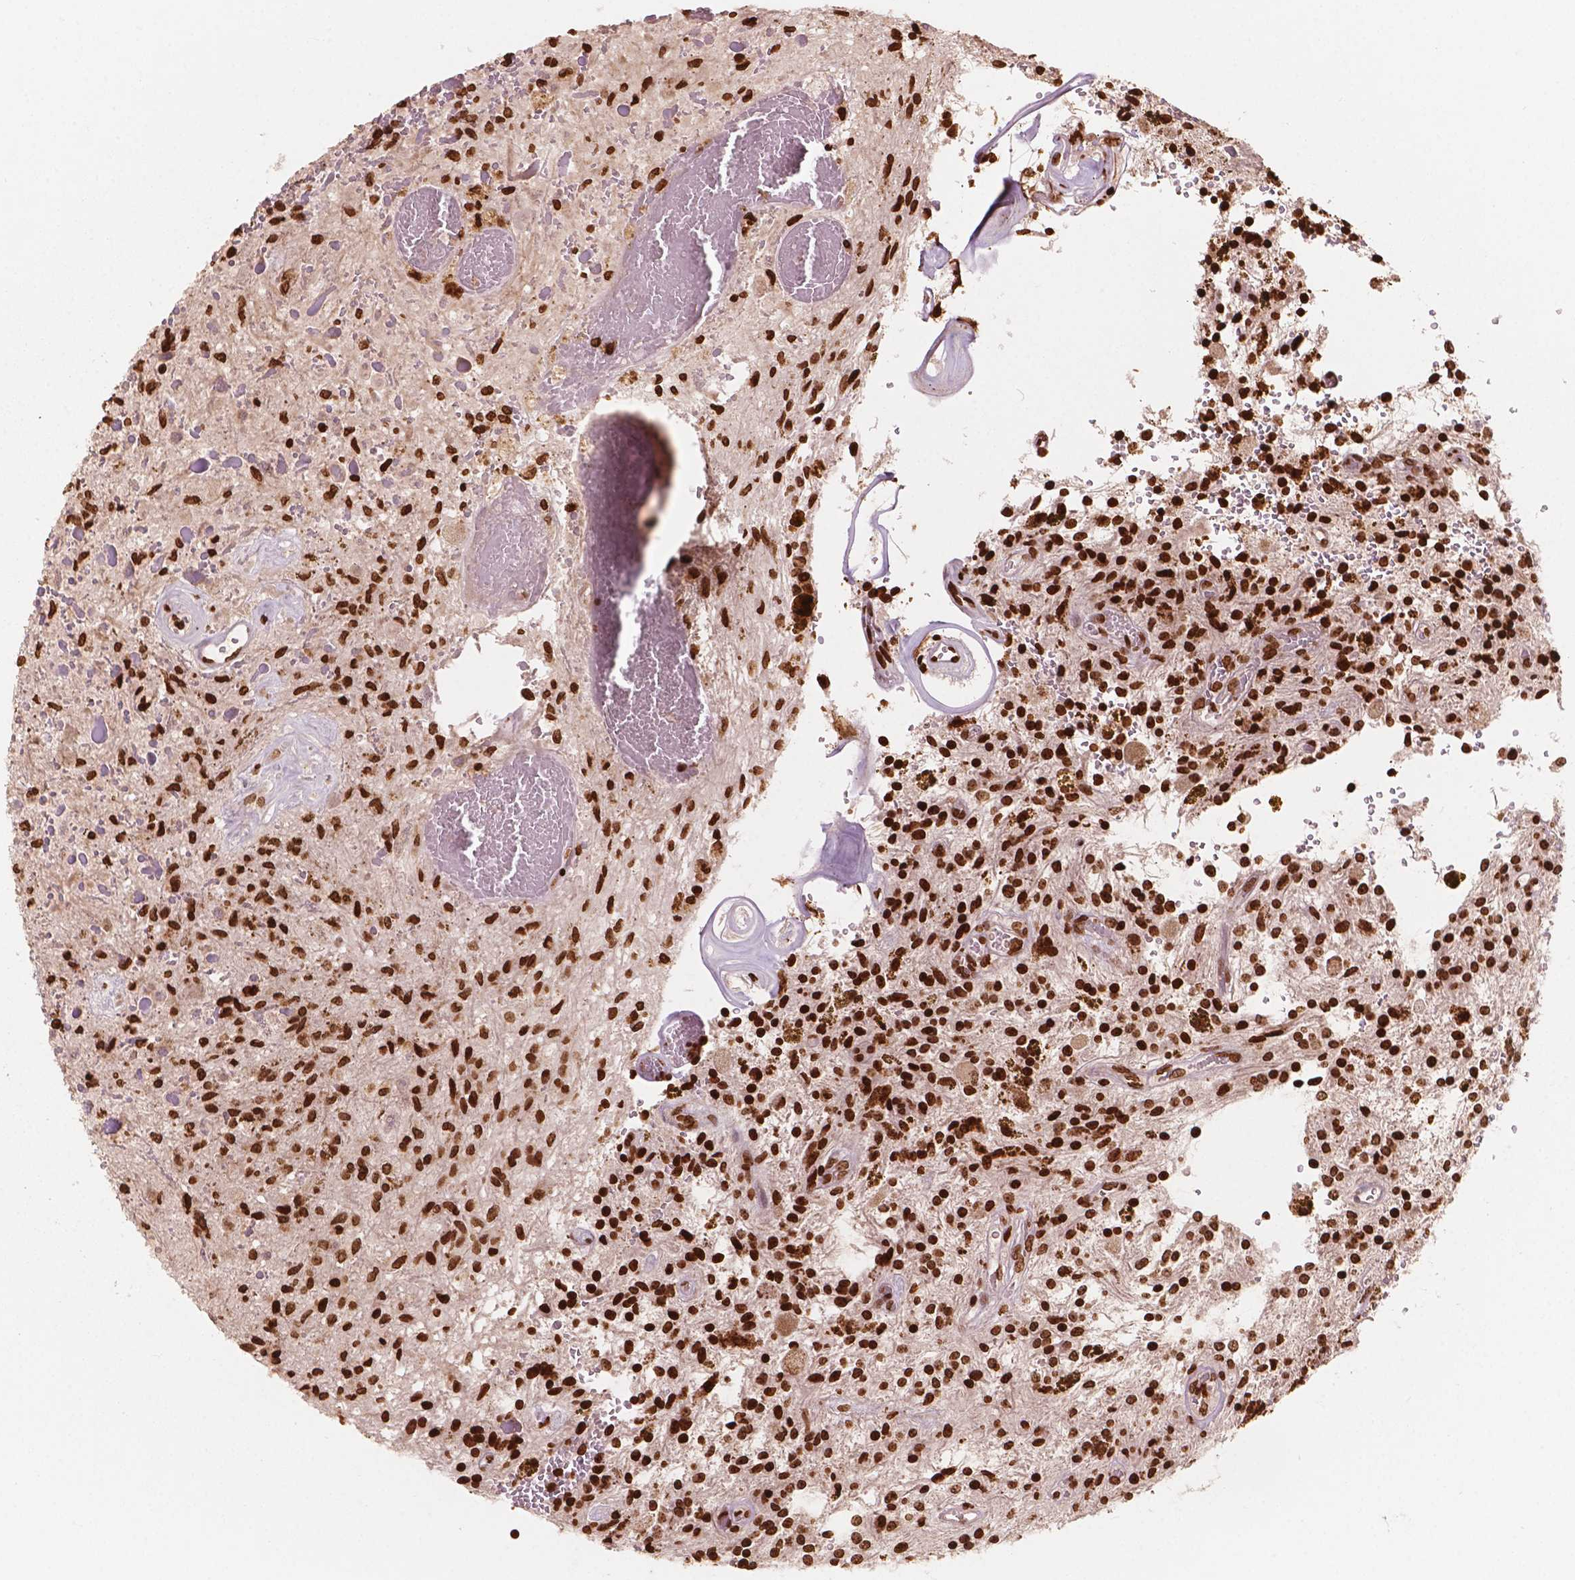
{"staining": {"intensity": "strong", "quantity": ">75%", "location": "nuclear"}, "tissue": "glioma", "cell_type": "Tumor cells", "image_type": "cancer", "snomed": [{"axis": "morphology", "description": "Glioma, malignant, Low grade"}, {"axis": "topography", "description": "Cerebellum"}], "caption": "This is an image of immunohistochemistry (IHC) staining of low-grade glioma (malignant), which shows strong positivity in the nuclear of tumor cells.", "gene": "H3C7", "patient": {"sex": "female", "age": 14}}